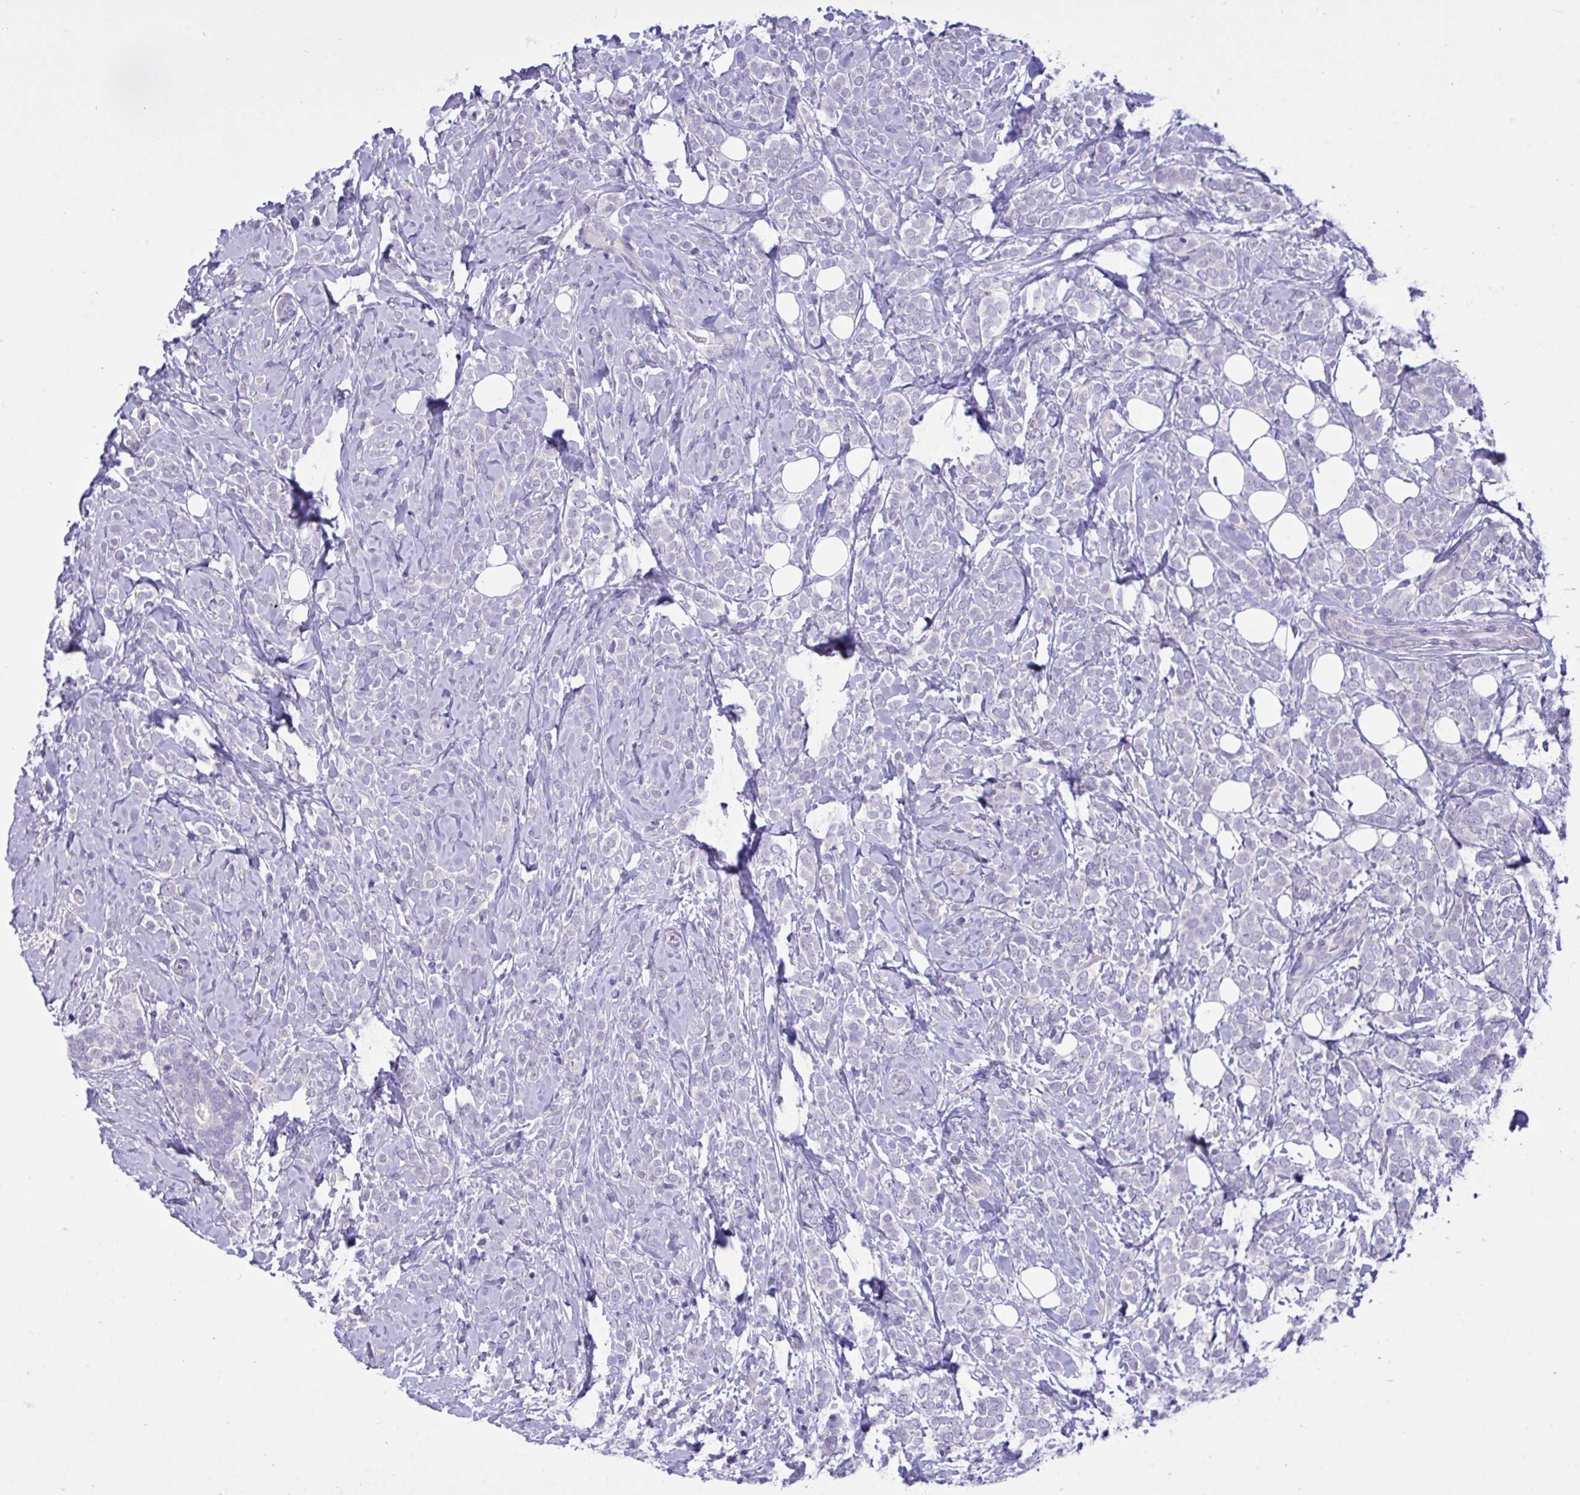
{"staining": {"intensity": "negative", "quantity": "none", "location": "none"}, "tissue": "breast cancer", "cell_type": "Tumor cells", "image_type": "cancer", "snomed": [{"axis": "morphology", "description": "Lobular carcinoma"}, {"axis": "topography", "description": "Breast"}], "caption": "Breast lobular carcinoma was stained to show a protein in brown. There is no significant positivity in tumor cells.", "gene": "WDR97", "patient": {"sex": "female", "age": 49}}